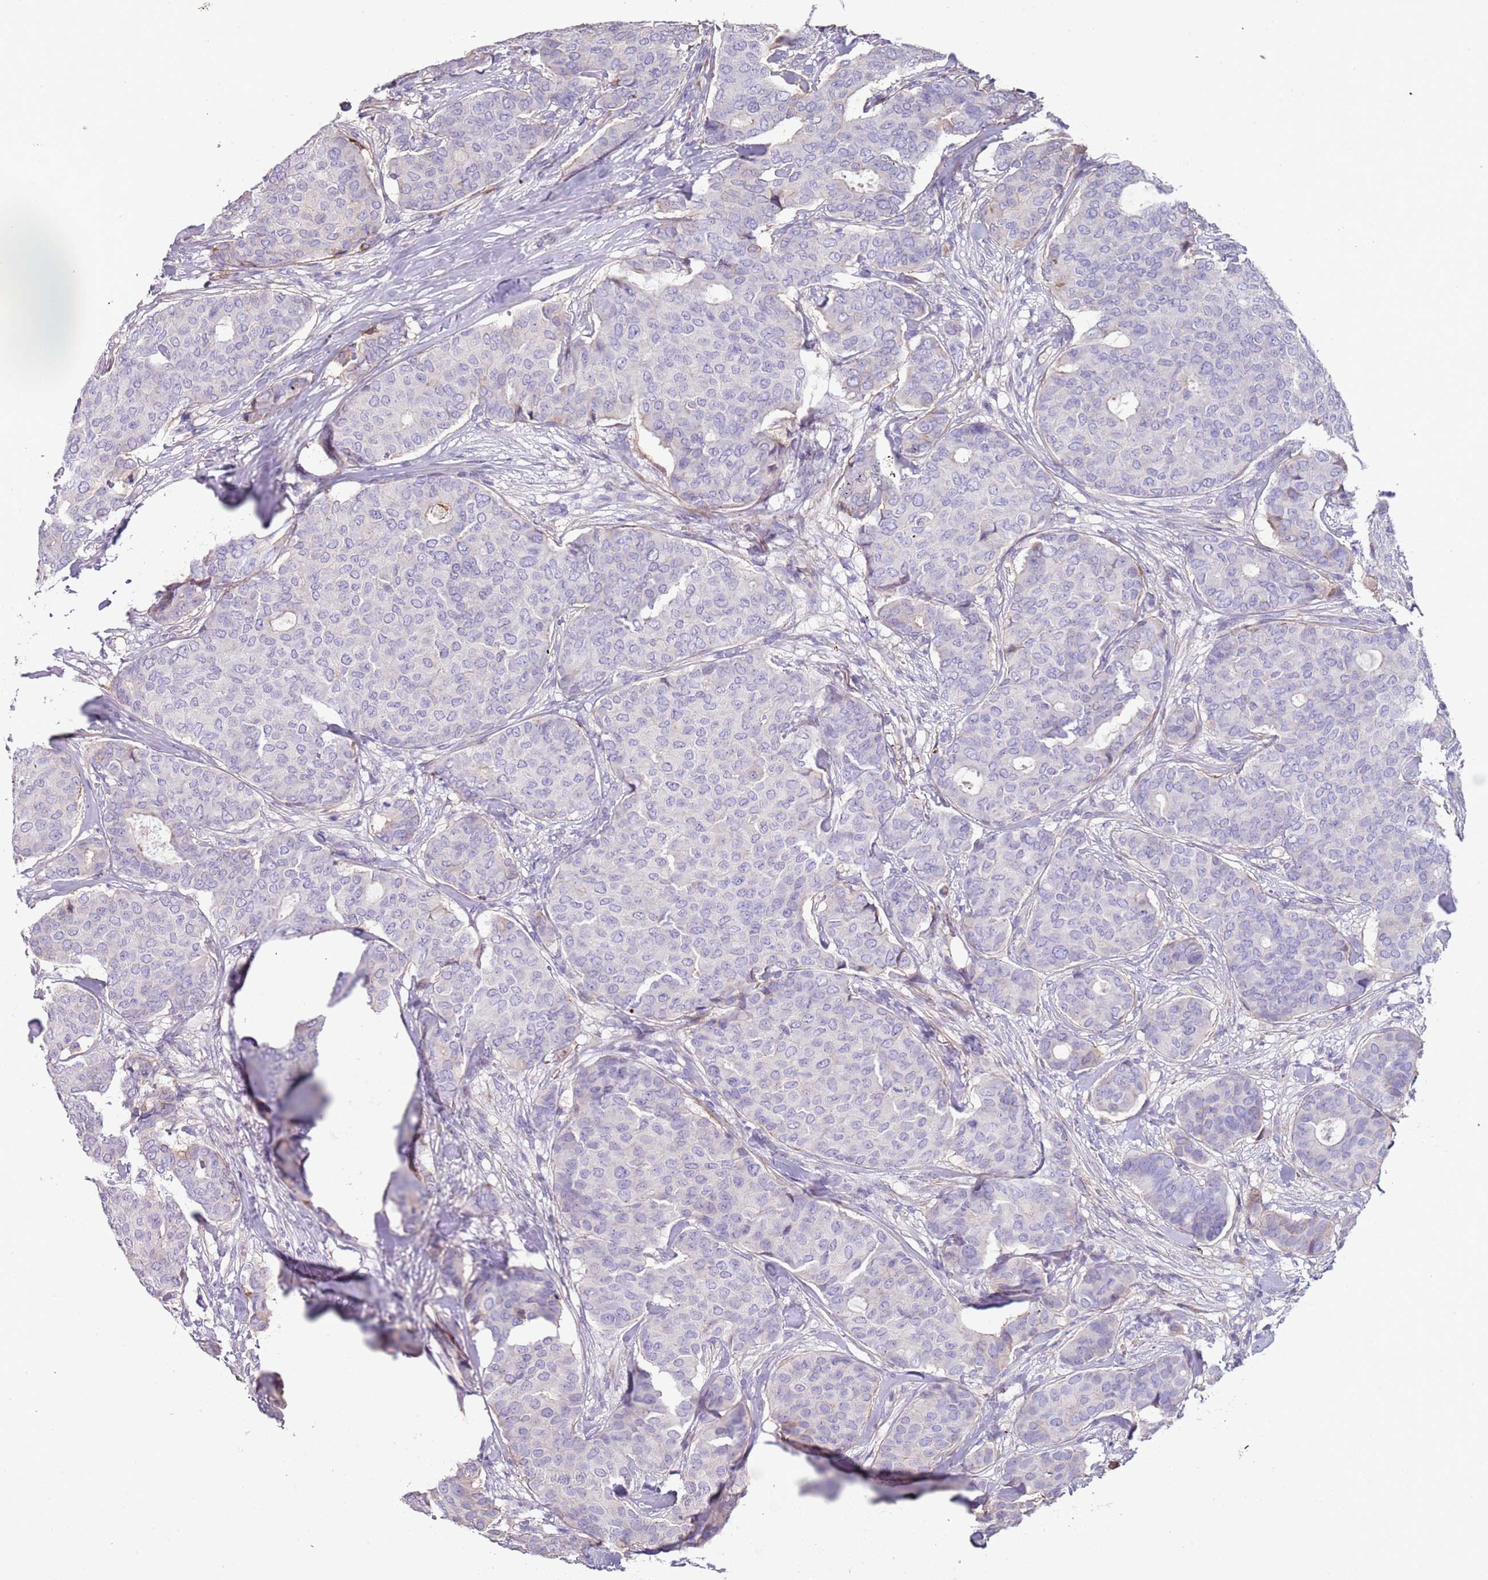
{"staining": {"intensity": "negative", "quantity": "none", "location": "none"}, "tissue": "breast cancer", "cell_type": "Tumor cells", "image_type": "cancer", "snomed": [{"axis": "morphology", "description": "Duct carcinoma"}, {"axis": "topography", "description": "Breast"}], "caption": "Immunohistochemistry (IHC) of infiltrating ductal carcinoma (breast) exhibits no expression in tumor cells.", "gene": "NBPF3", "patient": {"sex": "female", "age": 75}}